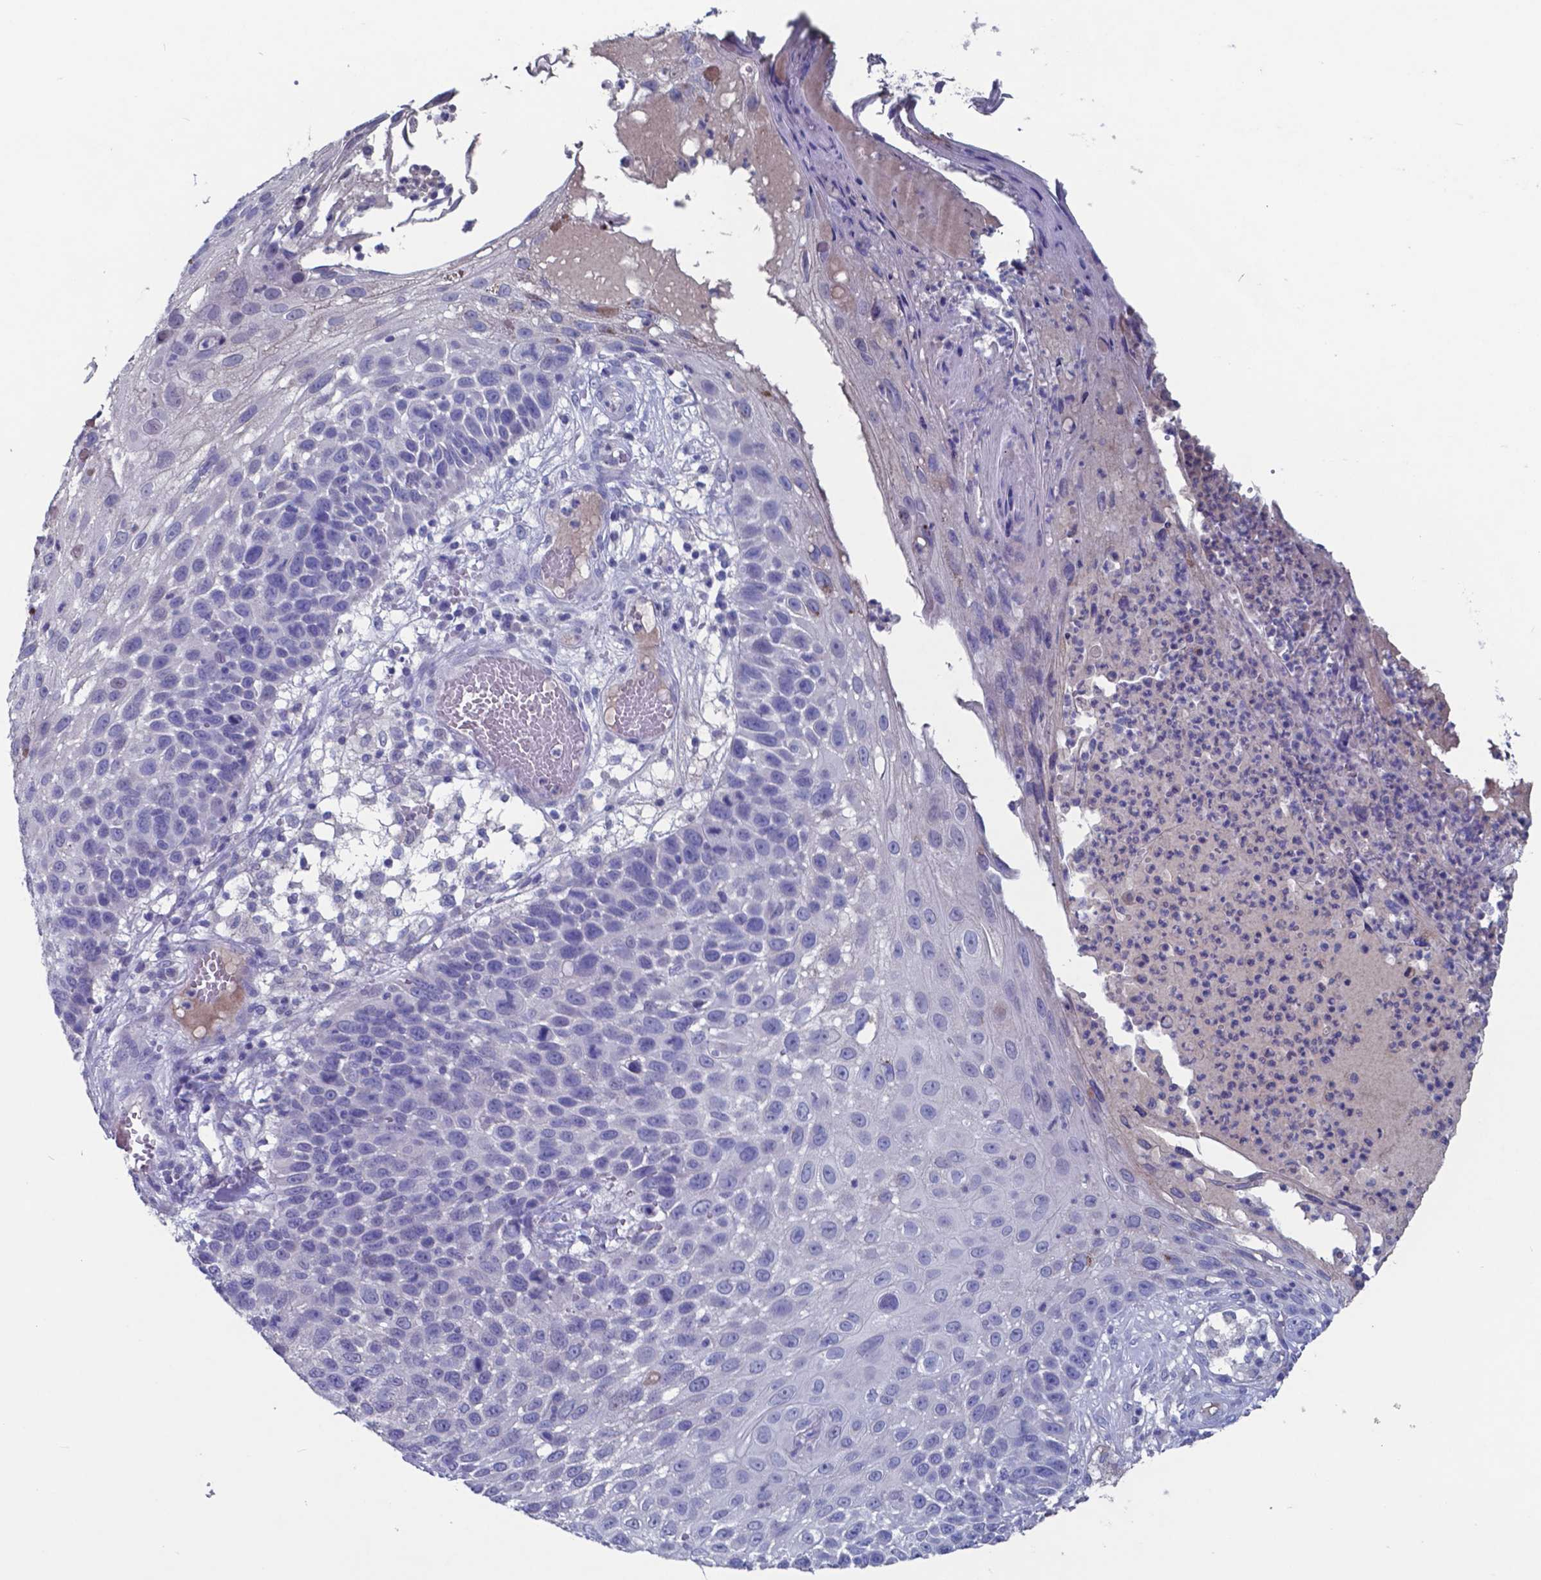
{"staining": {"intensity": "negative", "quantity": "none", "location": "none"}, "tissue": "skin cancer", "cell_type": "Tumor cells", "image_type": "cancer", "snomed": [{"axis": "morphology", "description": "Squamous cell carcinoma, NOS"}, {"axis": "topography", "description": "Skin"}], "caption": "Immunohistochemical staining of skin squamous cell carcinoma shows no significant positivity in tumor cells. (Brightfield microscopy of DAB (3,3'-diaminobenzidine) immunohistochemistry at high magnification).", "gene": "TTR", "patient": {"sex": "male", "age": 92}}